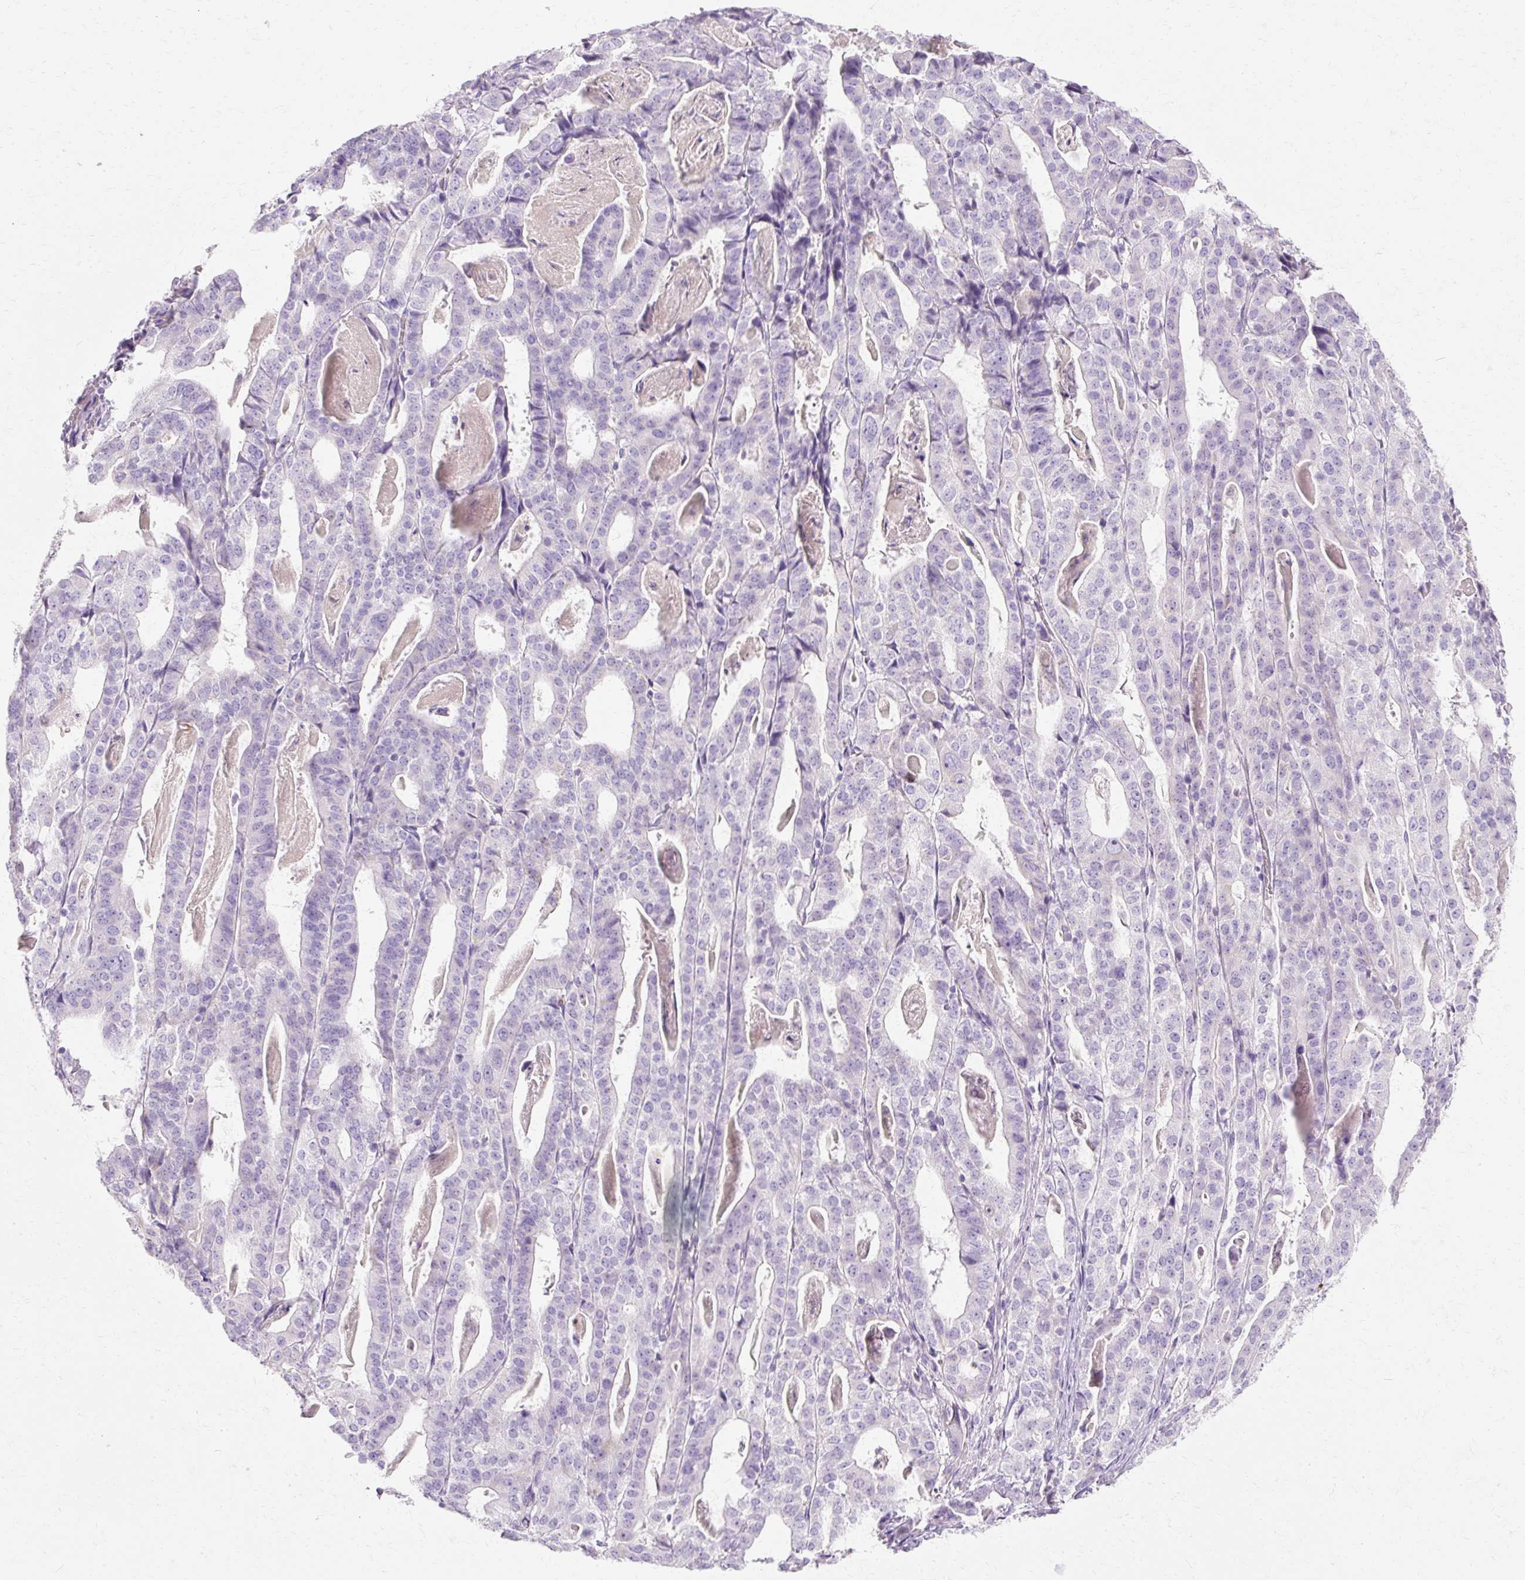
{"staining": {"intensity": "negative", "quantity": "none", "location": "none"}, "tissue": "stomach cancer", "cell_type": "Tumor cells", "image_type": "cancer", "snomed": [{"axis": "morphology", "description": "Adenocarcinoma, NOS"}, {"axis": "topography", "description": "Stomach"}], "caption": "Tumor cells are negative for brown protein staining in adenocarcinoma (stomach). Brightfield microscopy of immunohistochemistry (IHC) stained with DAB (brown) and hematoxylin (blue), captured at high magnification.", "gene": "HSD11B1", "patient": {"sex": "male", "age": 48}}